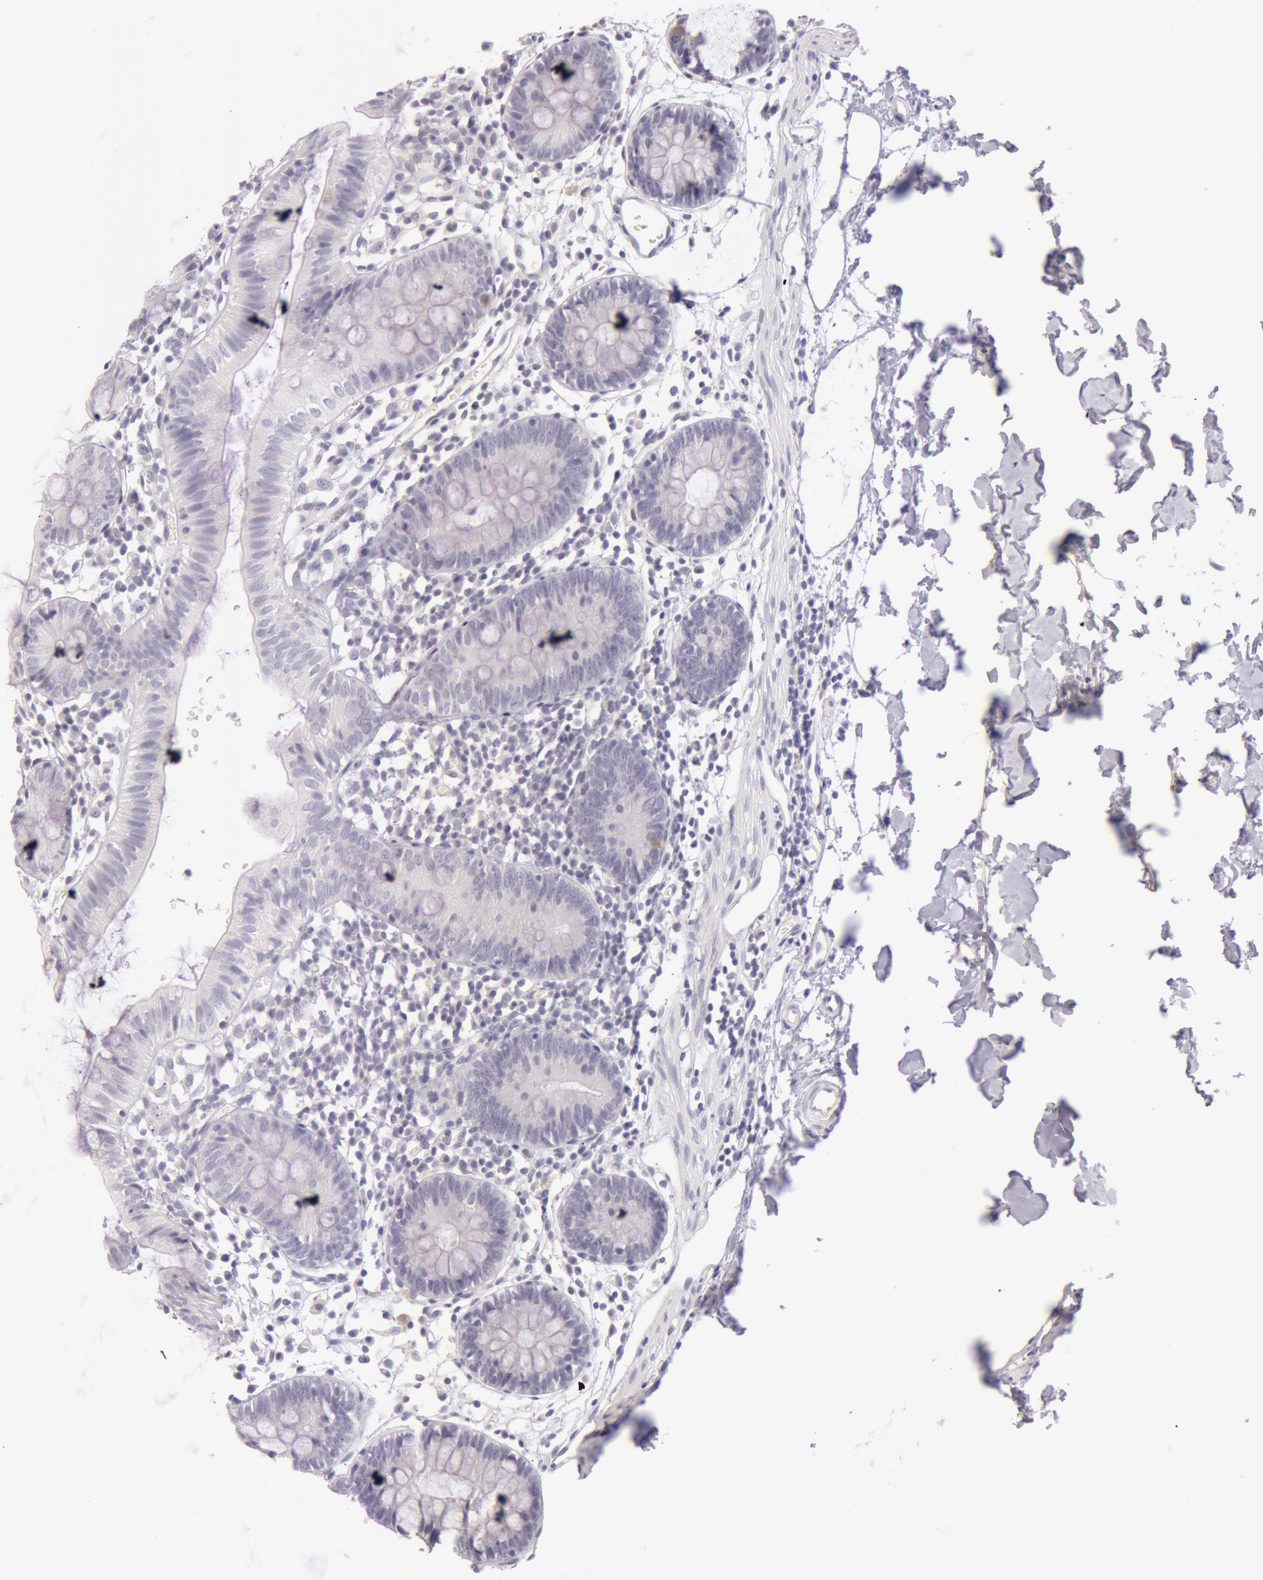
{"staining": {"intensity": "negative", "quantity": "none", "location": "none"}, "tissue": "colon", "cell_type": "Endothelial cells", "image_type": "normal", "snomed": [{"axis": "morphology", "description": "Normal tissue, NOS"}, {"axis": "topography", "description": "Colon"}], "caption": "The photomicrograph exhibits no significant expression in endothelial cells of colon.", "gene": "RBMY1A1", "patient": {"sex": "male", "age": 14}}